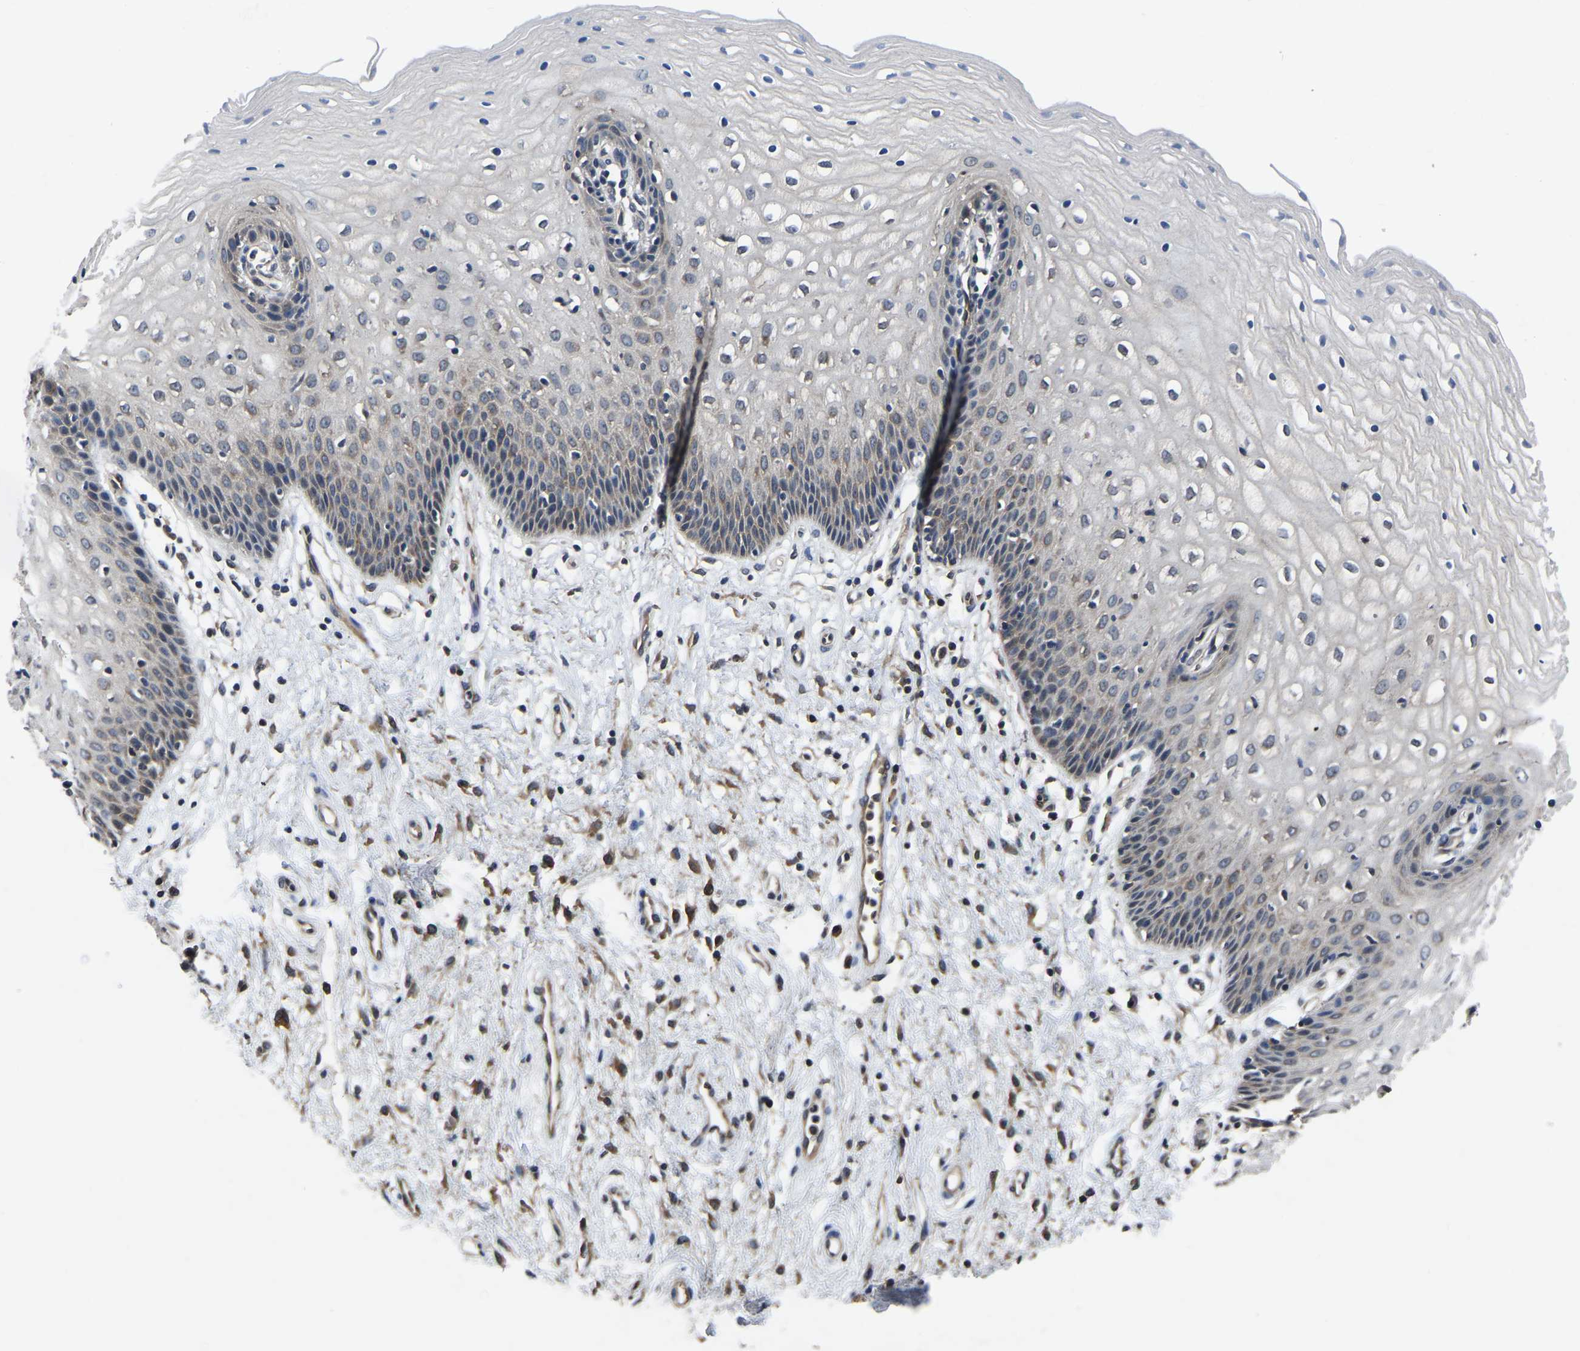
{"staining": {"intensity": "moderate", "quantity": "<25%", "location": "cytoplasmic/membranous"}, "tissue": "vagina", "cell_type": "Squamous epithelial cells", "image_type": "normal", "snomed": [{"axis": "morphology", "description": "Normal tissue, NOS"}, {"axis": "topography", "description": "Vagina"}], "caption": "A micrograph of human vagina stained for a protein shows moderate cytoplasmic/membranous brown staining in squamous epithelial cells.", "gene": "FGD5", "patient": {"sex": "female", "age": 34}}